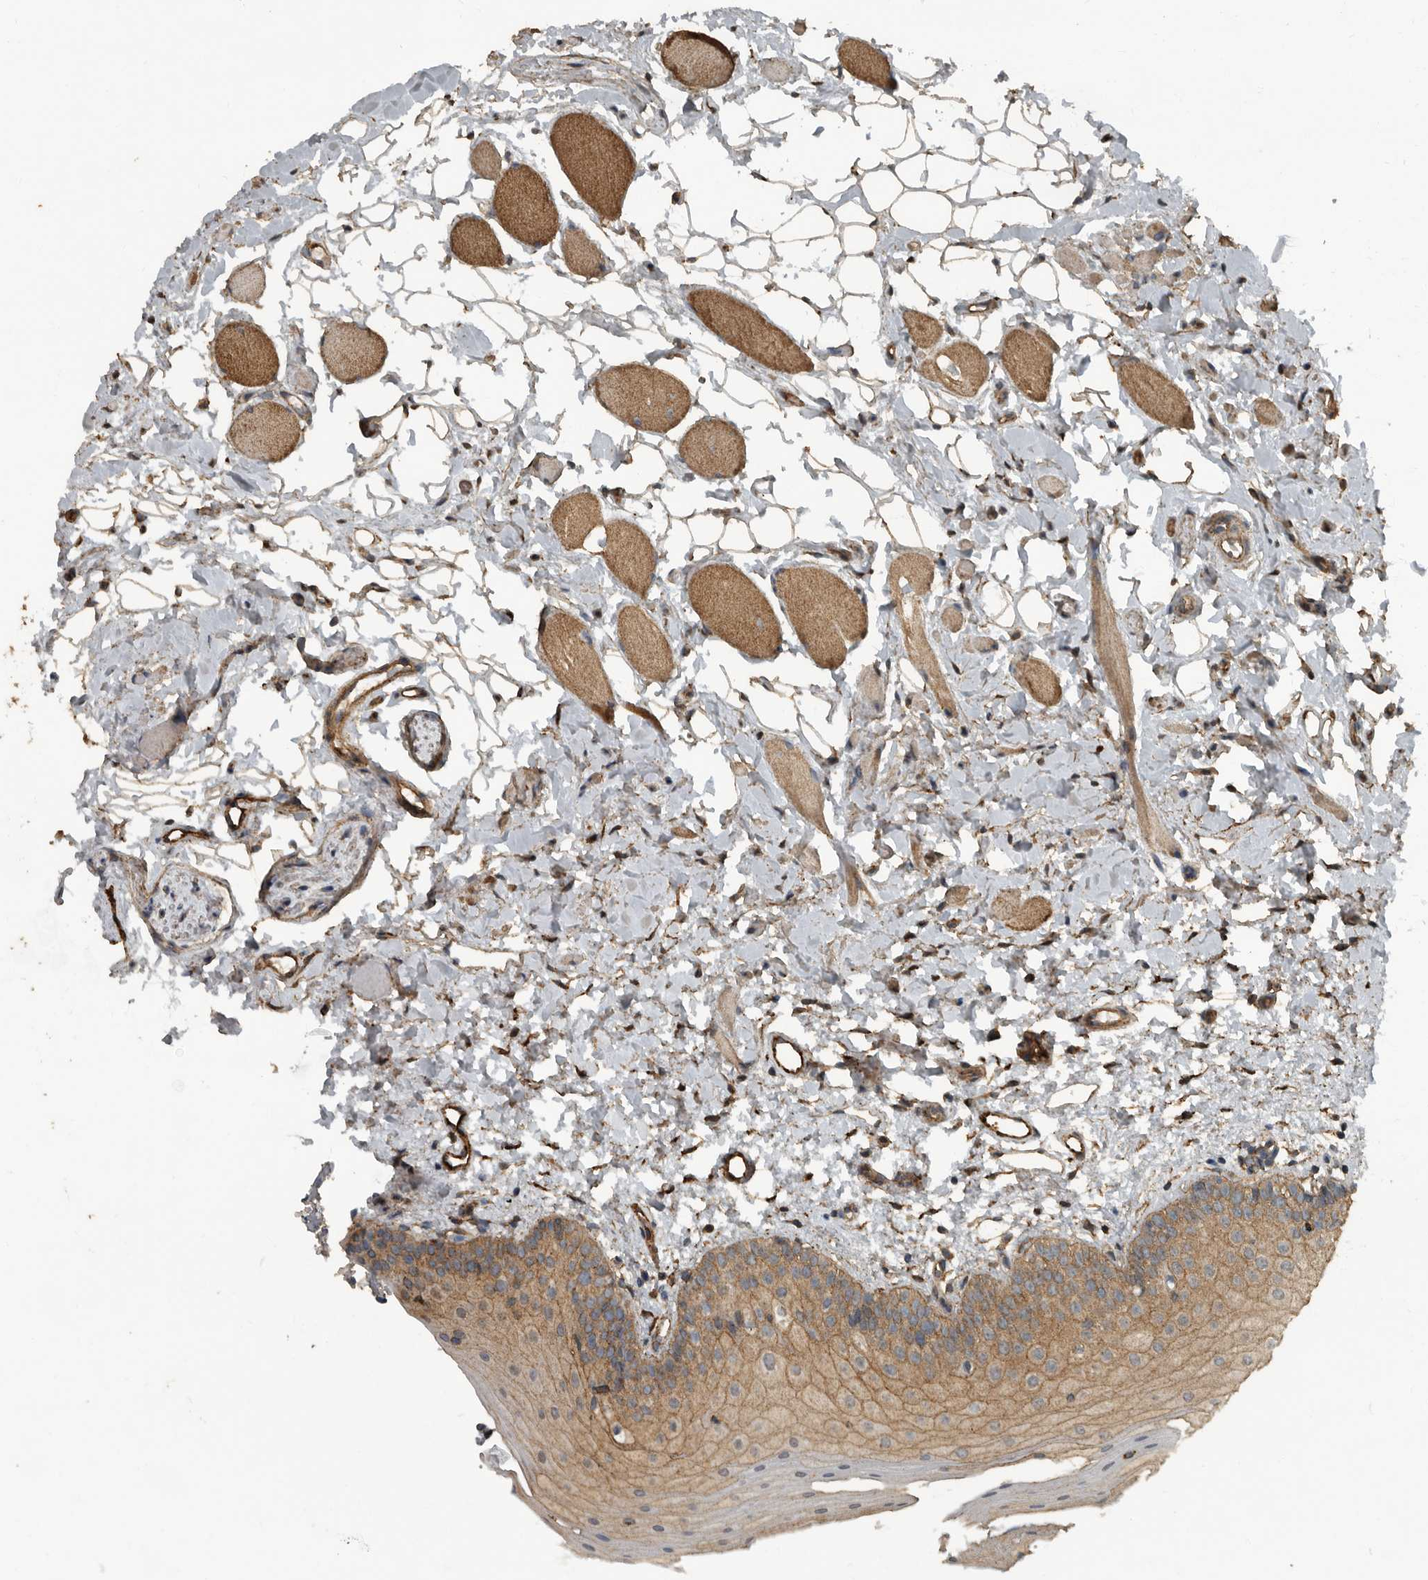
{"staining": {"intensity": "moderate", "quantity": ">75%", "location": "cytoplasmic/membranous"}, "tissue": "oral mucosa", "cell_type": "Squamous epithelial cells", "image_type": "normal", "snomed": [{"axis": "morphology", "description": "Normal tissue, NOS"}, {"axis": "topography", "description": "Oral tissue"}], "caption": "Squamous epithelial cells exhibit moderate cytoplasmic/membranous expression in about >75% of cells in unremarkable oral mucosa.", "gene": "IL15RA", "patient": {"sex": "male", "age": 28}}